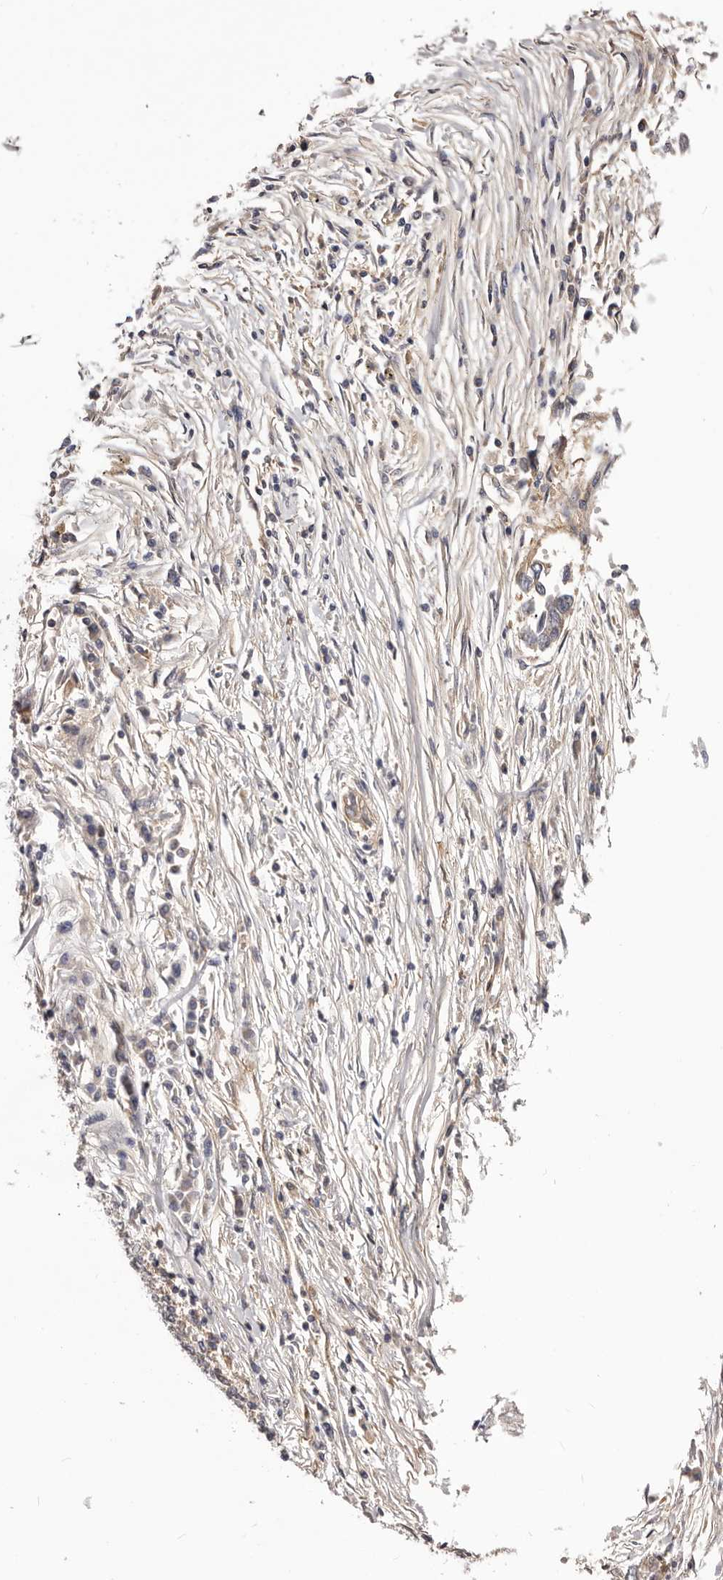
{"staining": {"intensity": "negative", "quantity": "none", "location": "none"}, "tissue": "lung cancer", "cell_type": "Tumor cells", "image_type": "cancer", "snomed": [{"axis": "morphology", "description": "Normal tissue, NOS"}, {"axis": "morphology", "description": "Squamous cell carcinoma, NOS"}, {"axis": "topography", "description": "Cartilage tissue"}, {"axis": "topography", "description": "Bronchus"}, {"axis": "topography", "description": "Lung"}, {"axis": "topography", "description": "Peripheral nerve tissue"}], "caption": "Tumor cells are negative for protein expression in human lung cancer.", "gene": "DMRT2", "patient": {"sex": "female", "age": 49}}